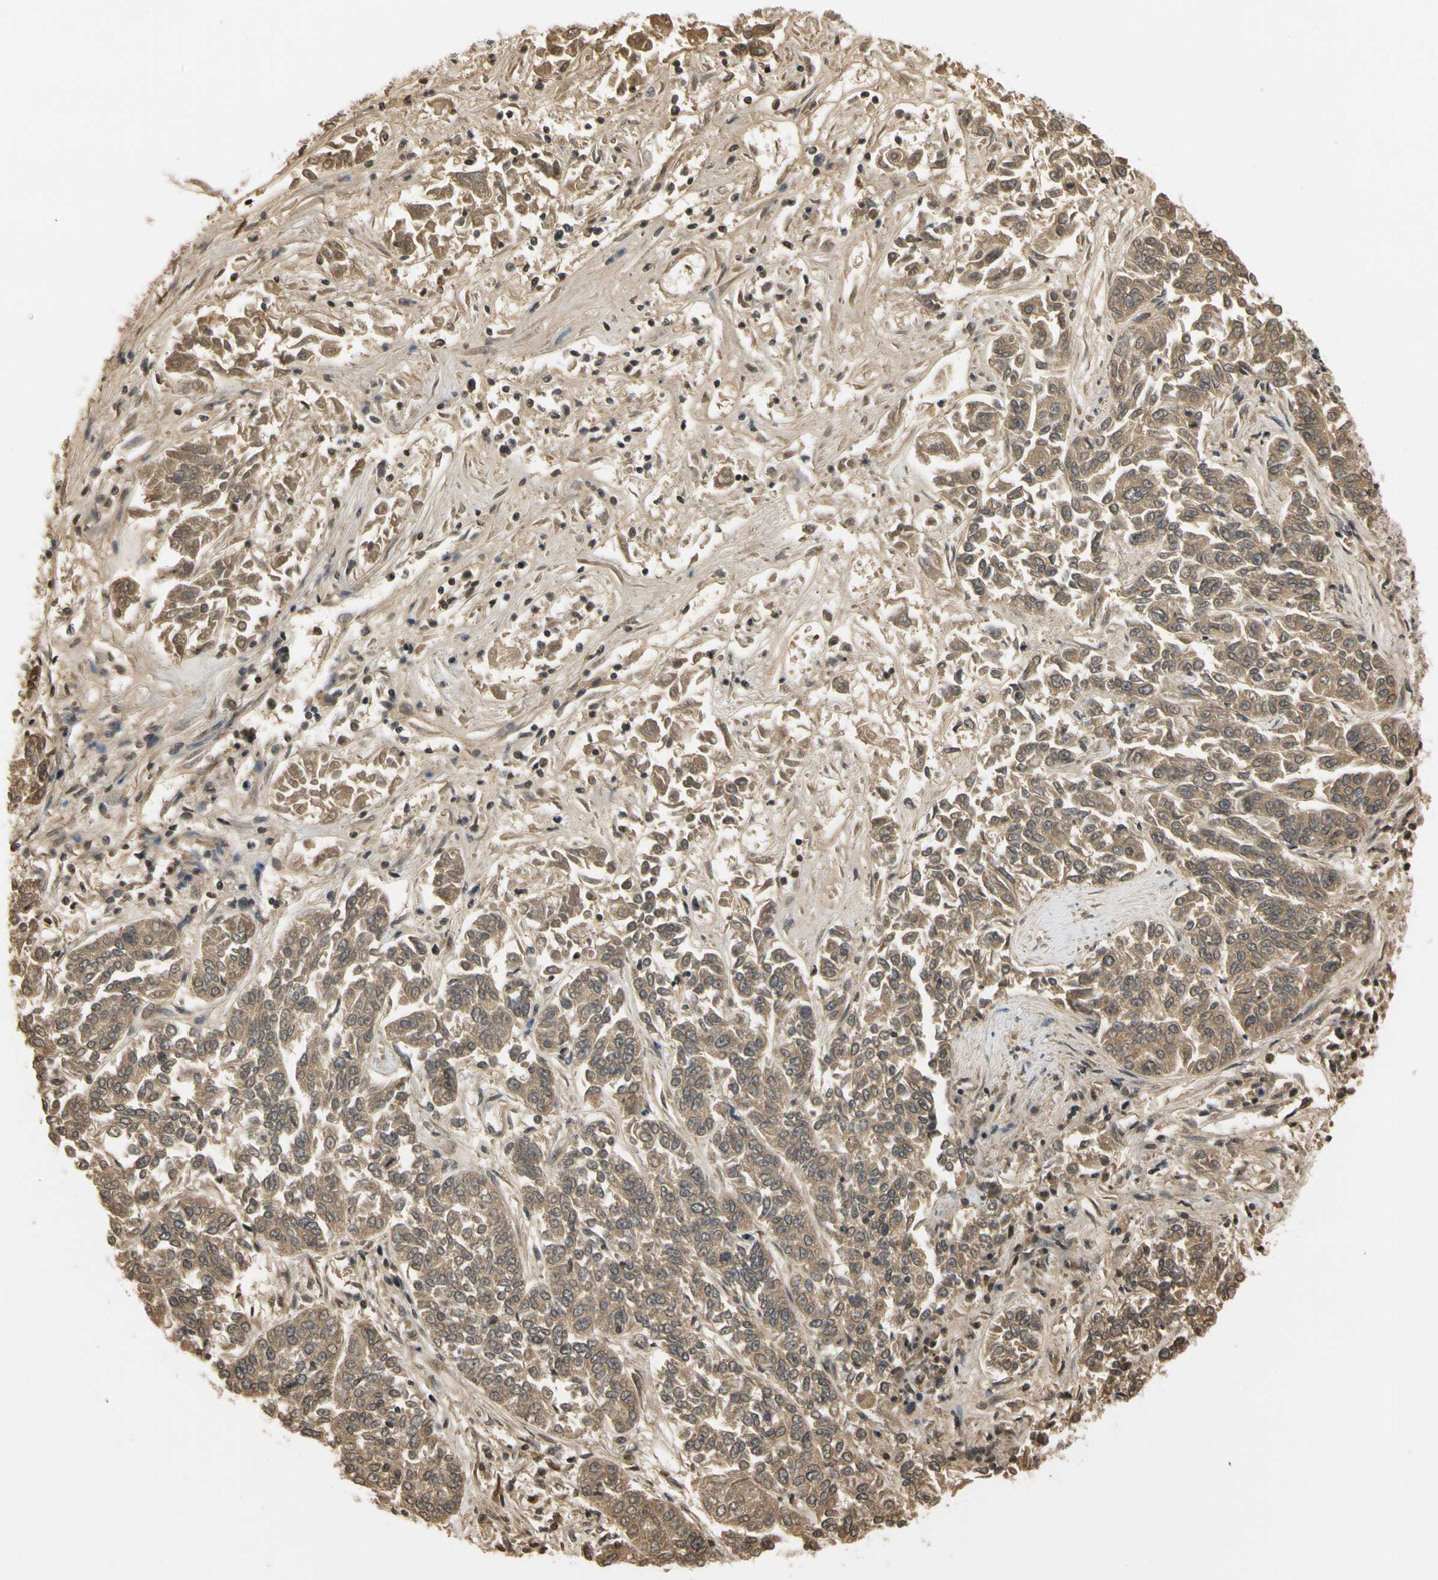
{"staining": {"intensity": "moderate", "quantity": ">75%", "location": "cytoplasmic/membranous"}, "tissue": "lung cancer", "cell_type": "Tumor cells", "image_type": "cancer", "snomed": [{"axis": "morphology", "description": "Adenocarcinoma, NOS"}, {"axis": "topography", "description": "Lung"}], "caption": "Tumor cells exhibit medium levels of moderate cytoplasmic/membranous positivity in approximately >75% of cells in adenocarcinoma (lung).", "gene": "SOD1", "patient": {"sex": "male", "age": 84}}